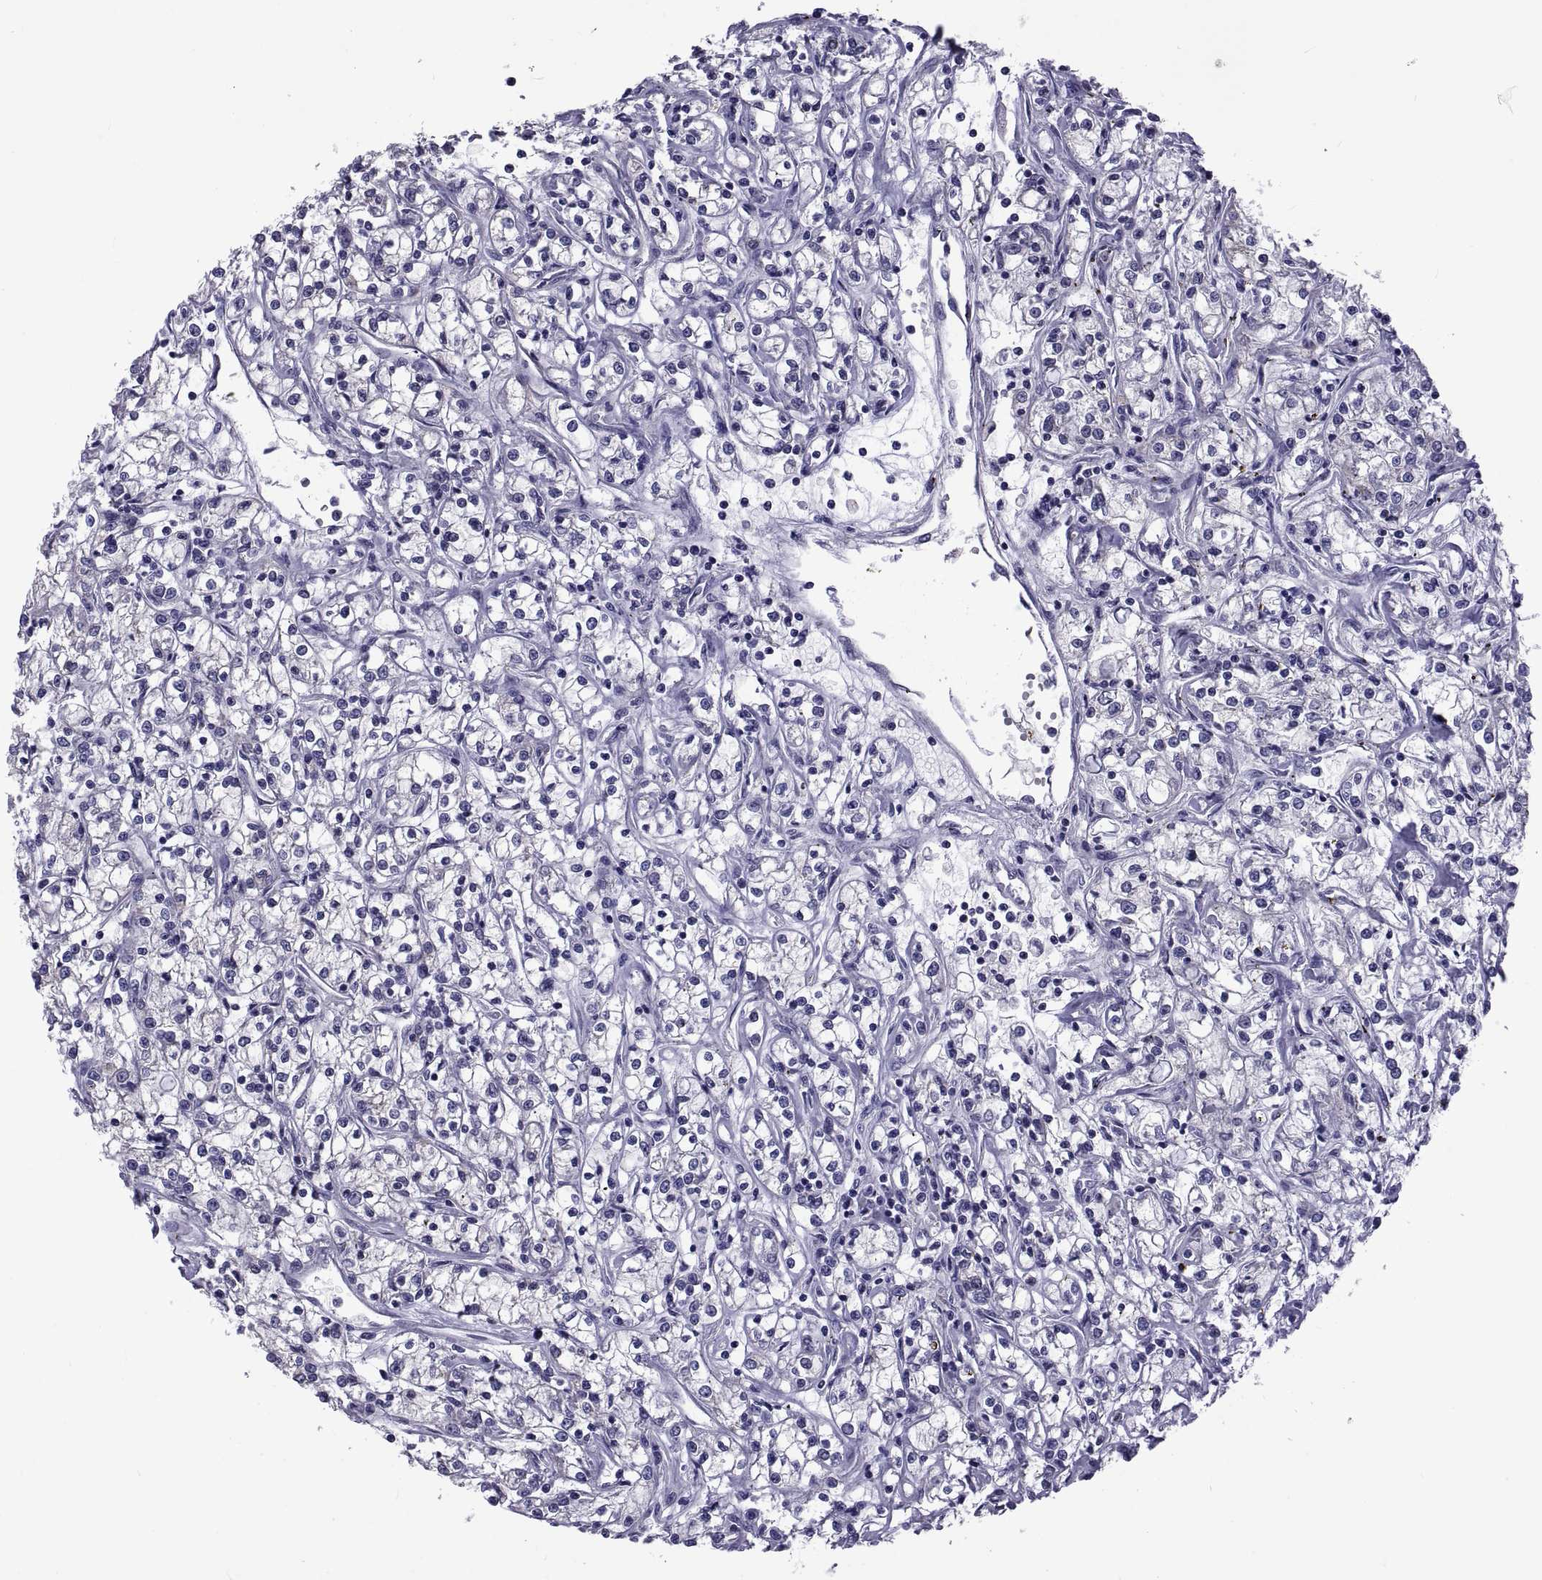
{"staining": {"intensity": "negative", "quantity": "none", "location": "none"}, "tissue": "renal cancer", "cell_type": "Tumor cells", "image_type": "cancer", "snomed": [{"axis": "morphology", "description": "Adenocarcinoma, NOS"}, {"axis": "topography", "description": "Kidney"}], "caption": "This micrograph is of renal cancer (adenocarcinoma) stained with immunohistochemistry (IHC) to label a protein in brown with the nuclei are counter-stained blue. There is no positivity in tumor cells.", "gene": "TMC3", "patient": {"sex": "female", "age": 59}}